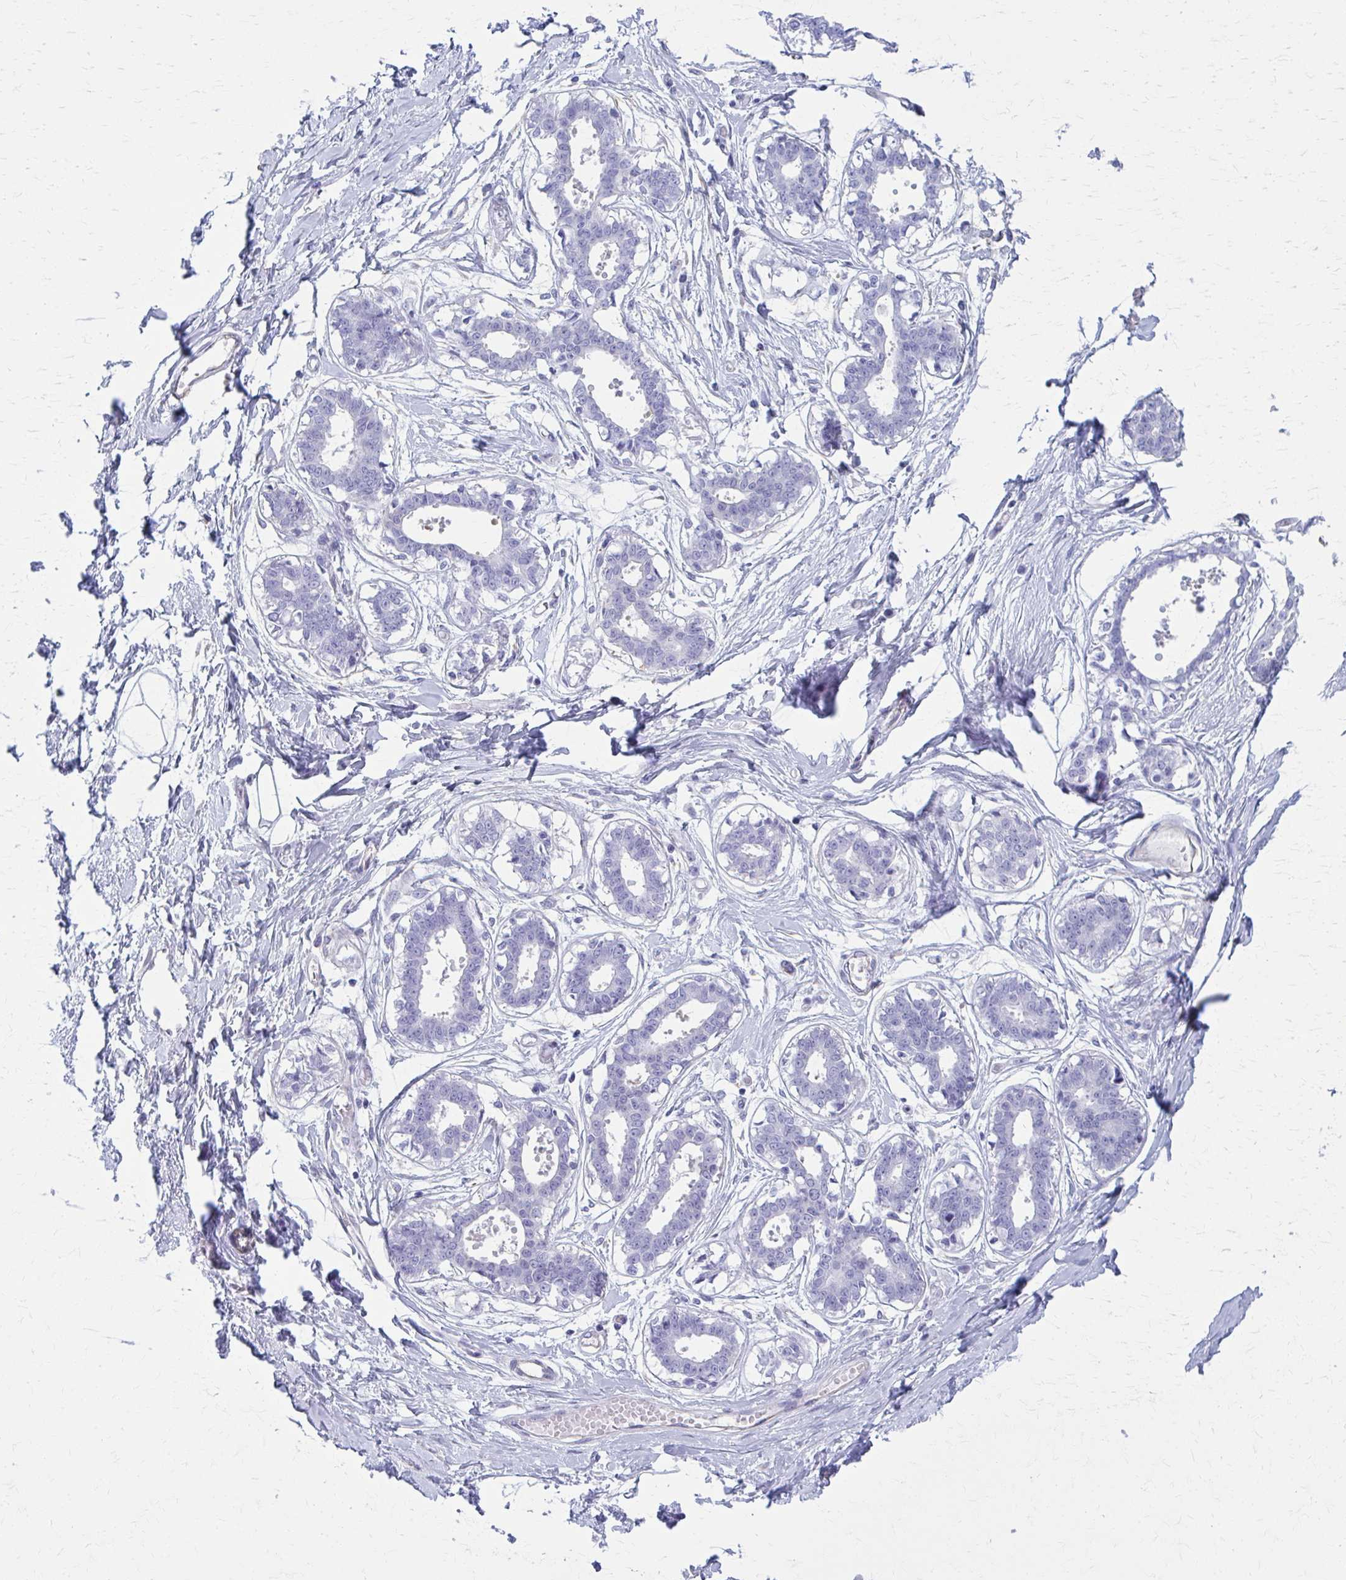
{"staining": {"intensity": "negative", "quantity": "none", "location": "none"}, "tissue": "breast", "cell_type": "Adipocytes", "image_type": "normal", "snomed": [{"axis": "morphology", "description": "Normal tissue, NOS"}, {"axis": "topography", "description": "Breast"}], "caption": "Immunohistochemistry of unremarkable human breast demonstrates no expression in adipocytes.", "gene": "GFAP", "patient": {"sex": "female", "age": 45}}